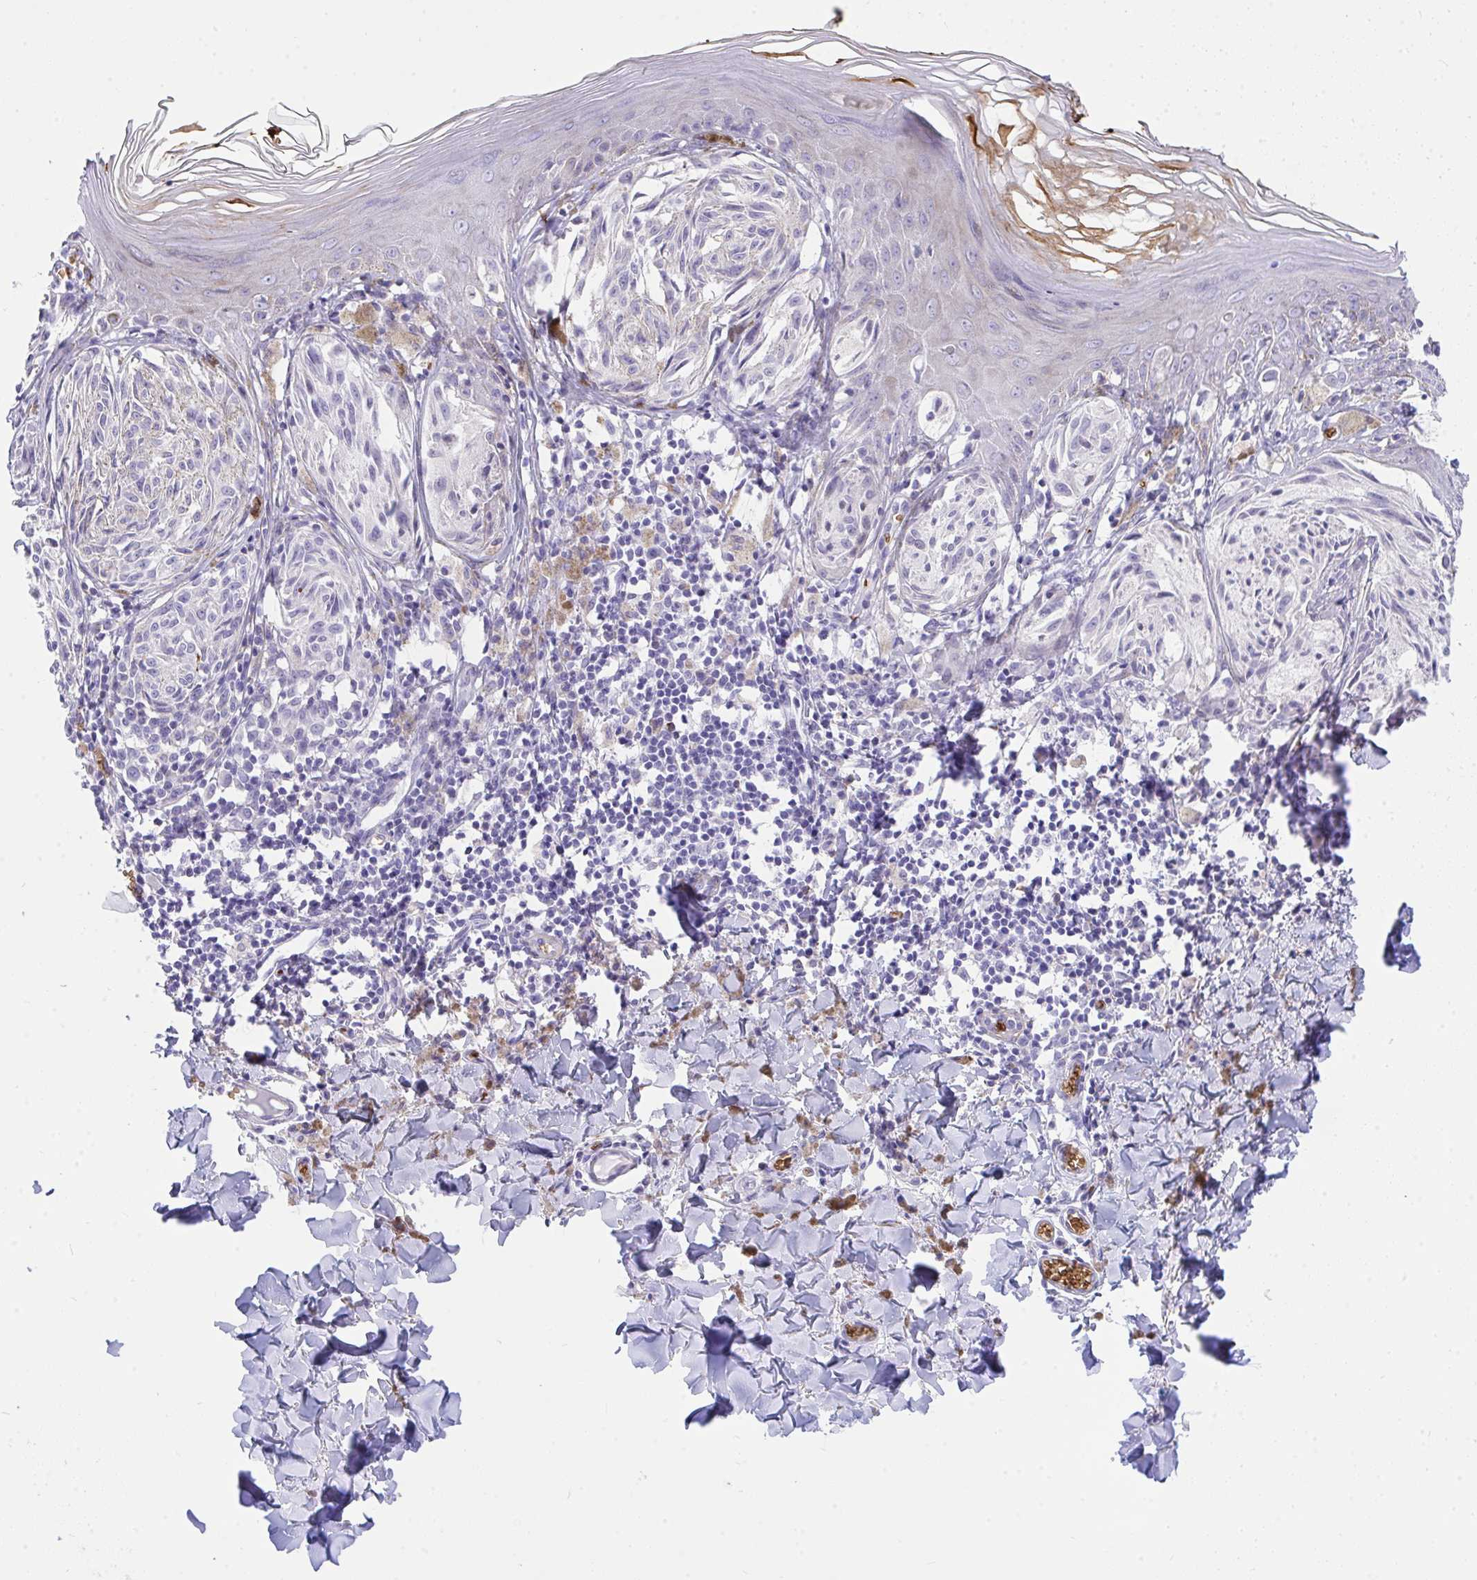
{"staining": {"intensity": "negative", "quantity": "none", "location": "none"}, "tissue": "melanoma", "cell_type": "Tumor cells", "image_type": "cancer", "snomed": [{"axis": "morphology", "description": "Malignant melanoma, NOS"}, {"axis": "topography", "description": "Skin"}], "caption": "Melanoma stained for a protein using immunohistochemistry reveals no staining tumor cells.", "gene": "ANK1", "patient": {"sex": "female", "age": 38}}